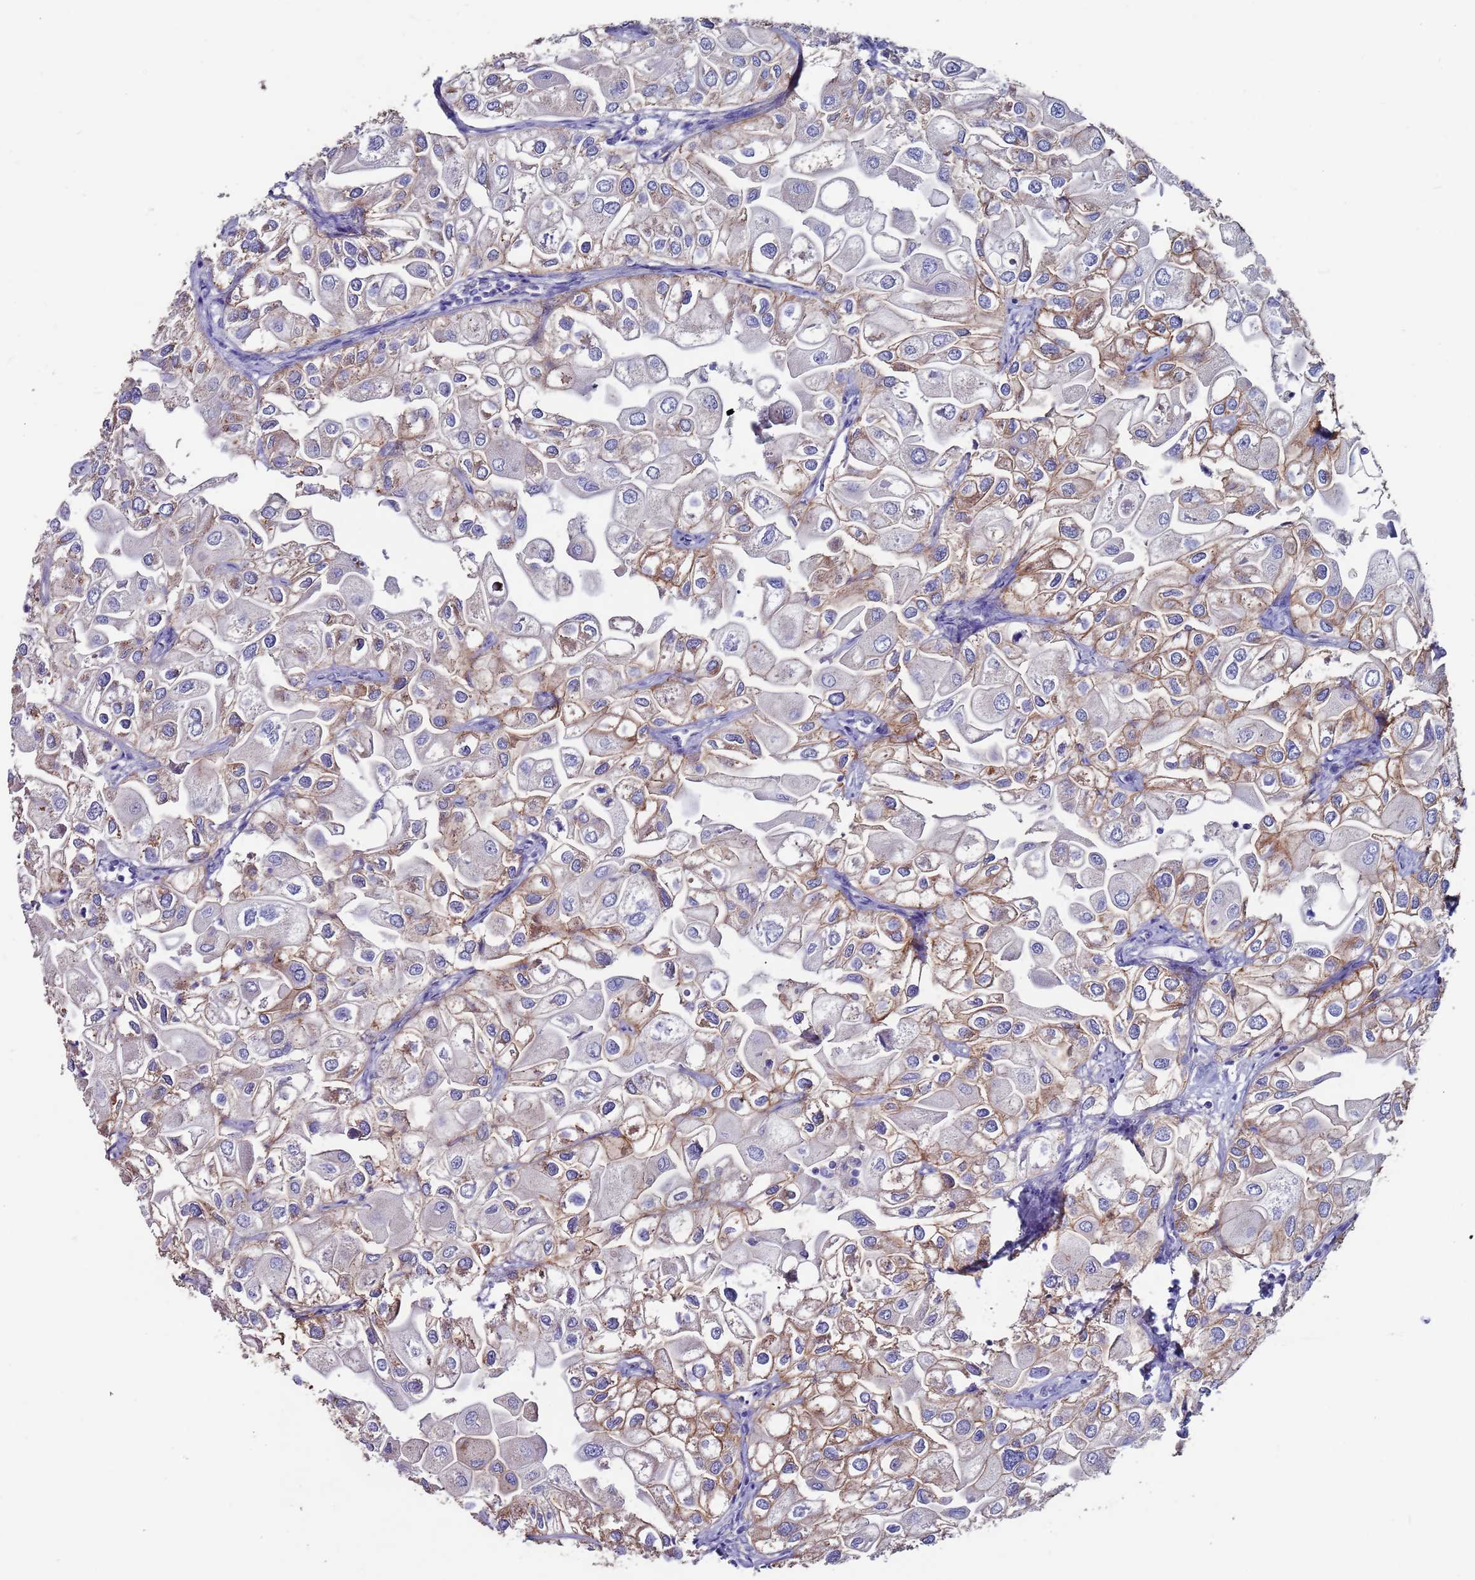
{"staining": {"intensity": "moderate", "quantity": "25%-75%", "location": "cytoplasmic/membranous"}, "tissue": "urothelial cancer", "cell_type": "Tumor cells", "image_type": "cancer", "snomed": [{"axis": "morphology", "description": "Urothelial carcinoma, High grade"}, {"axis": "topography", "description": "Urinary bladder"}], "caption": "Protein staining demonstrates moderate cytoplasmic/membranous expression in approximately 25%-75% of tumor cells in urothelial cancer.", "gene": "KRTCAP3", "patient": {"sex": "male", "age": 64}}